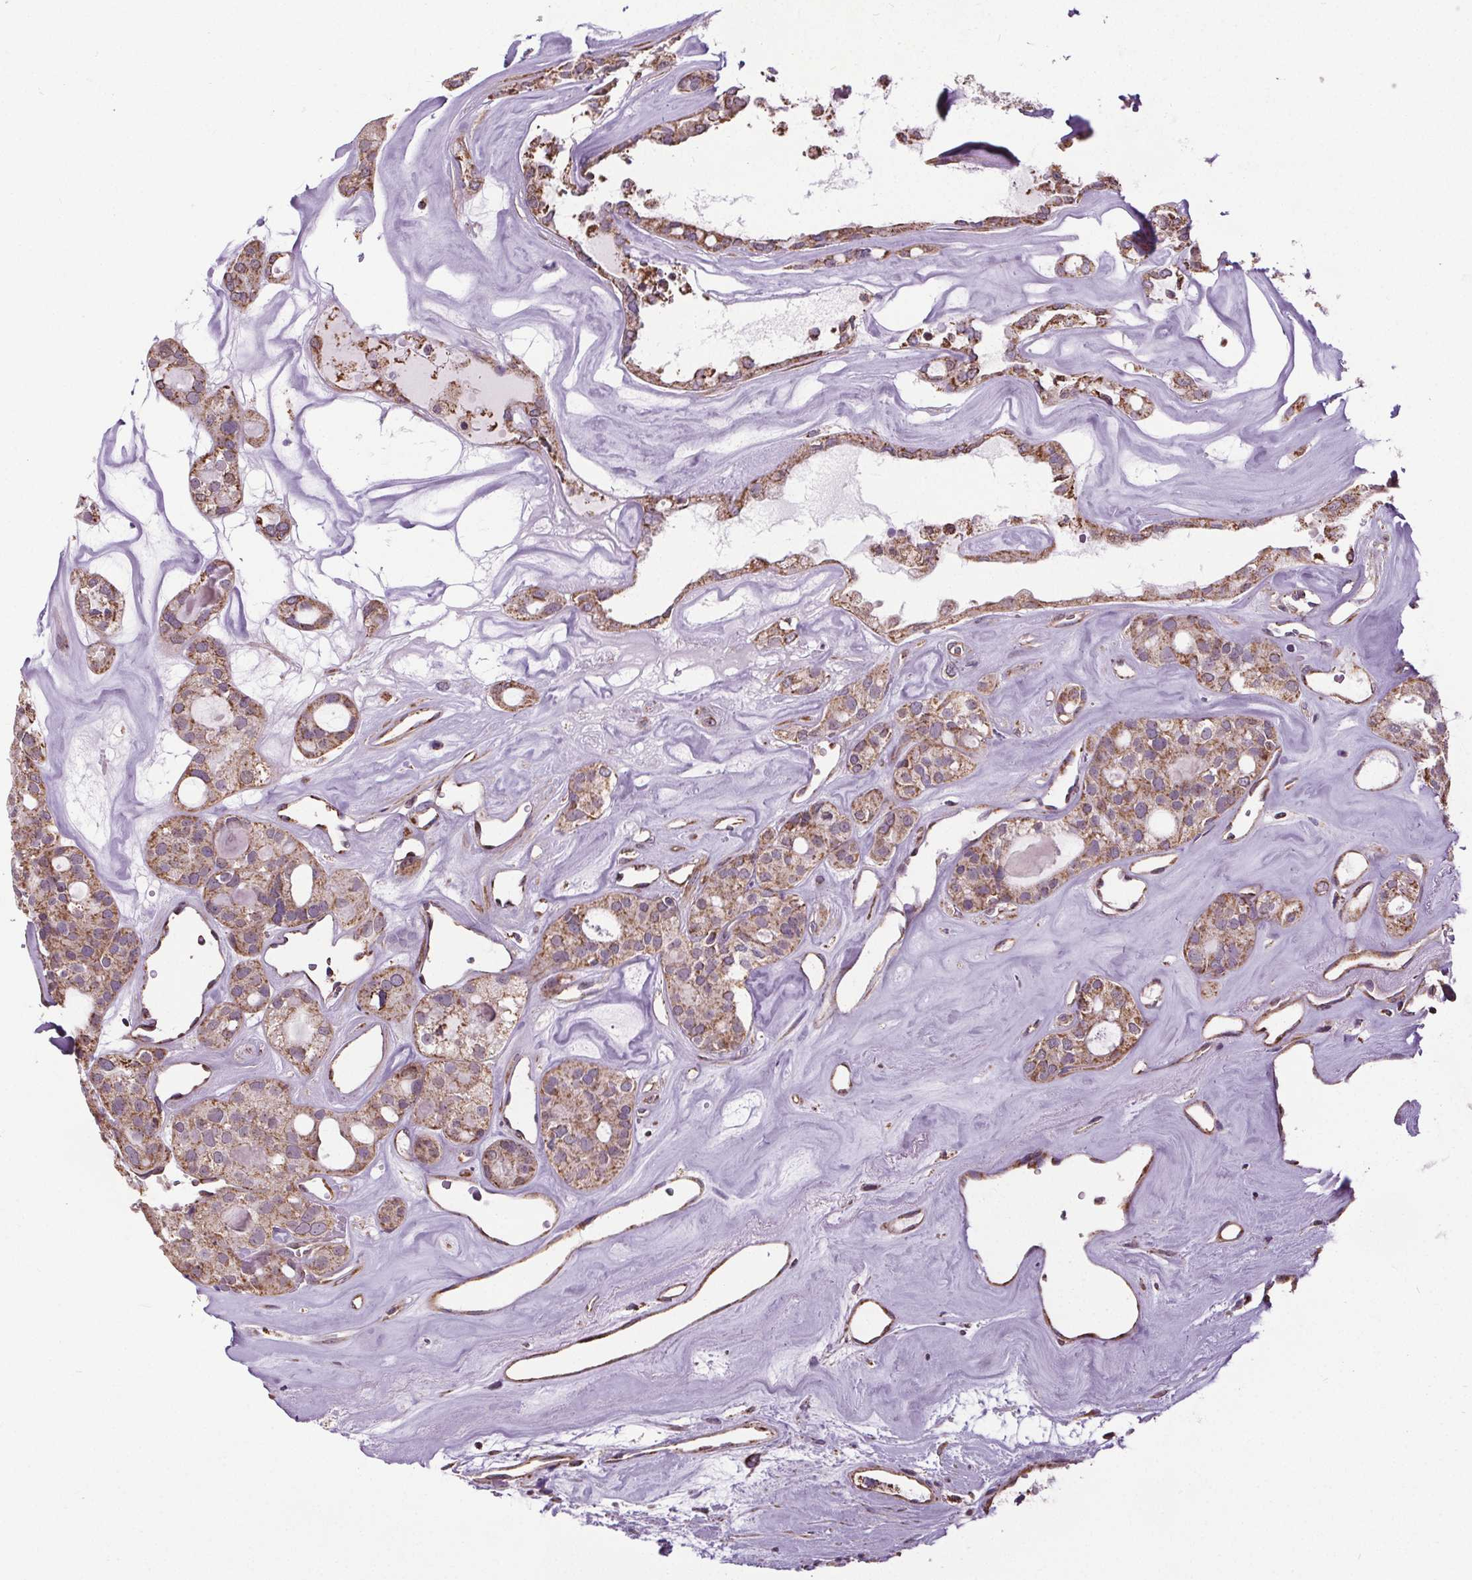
{"staining": {"intensity": "weak", "quantity": ">75%", "location": "cytoplasmic/membranous"}, "tissue": "thyroid cancer", "cell_type": "Tumor cells", "image_type": "cancer", "snomed": [{"axis": "morphology", "description": "Follicular adenoma carcinoma, NOS"}, {"axis": "topography", "description": "Thyroid gland"}], "caption": "Approximately >75% of tumor cells in human thyroid cancer exhibit weak cytoplasmic/membranous protein expression as visualized by brown immunohistochemical staining.", "gene": "ZNF548", "patient": {"sex": "male", "age": 75}}